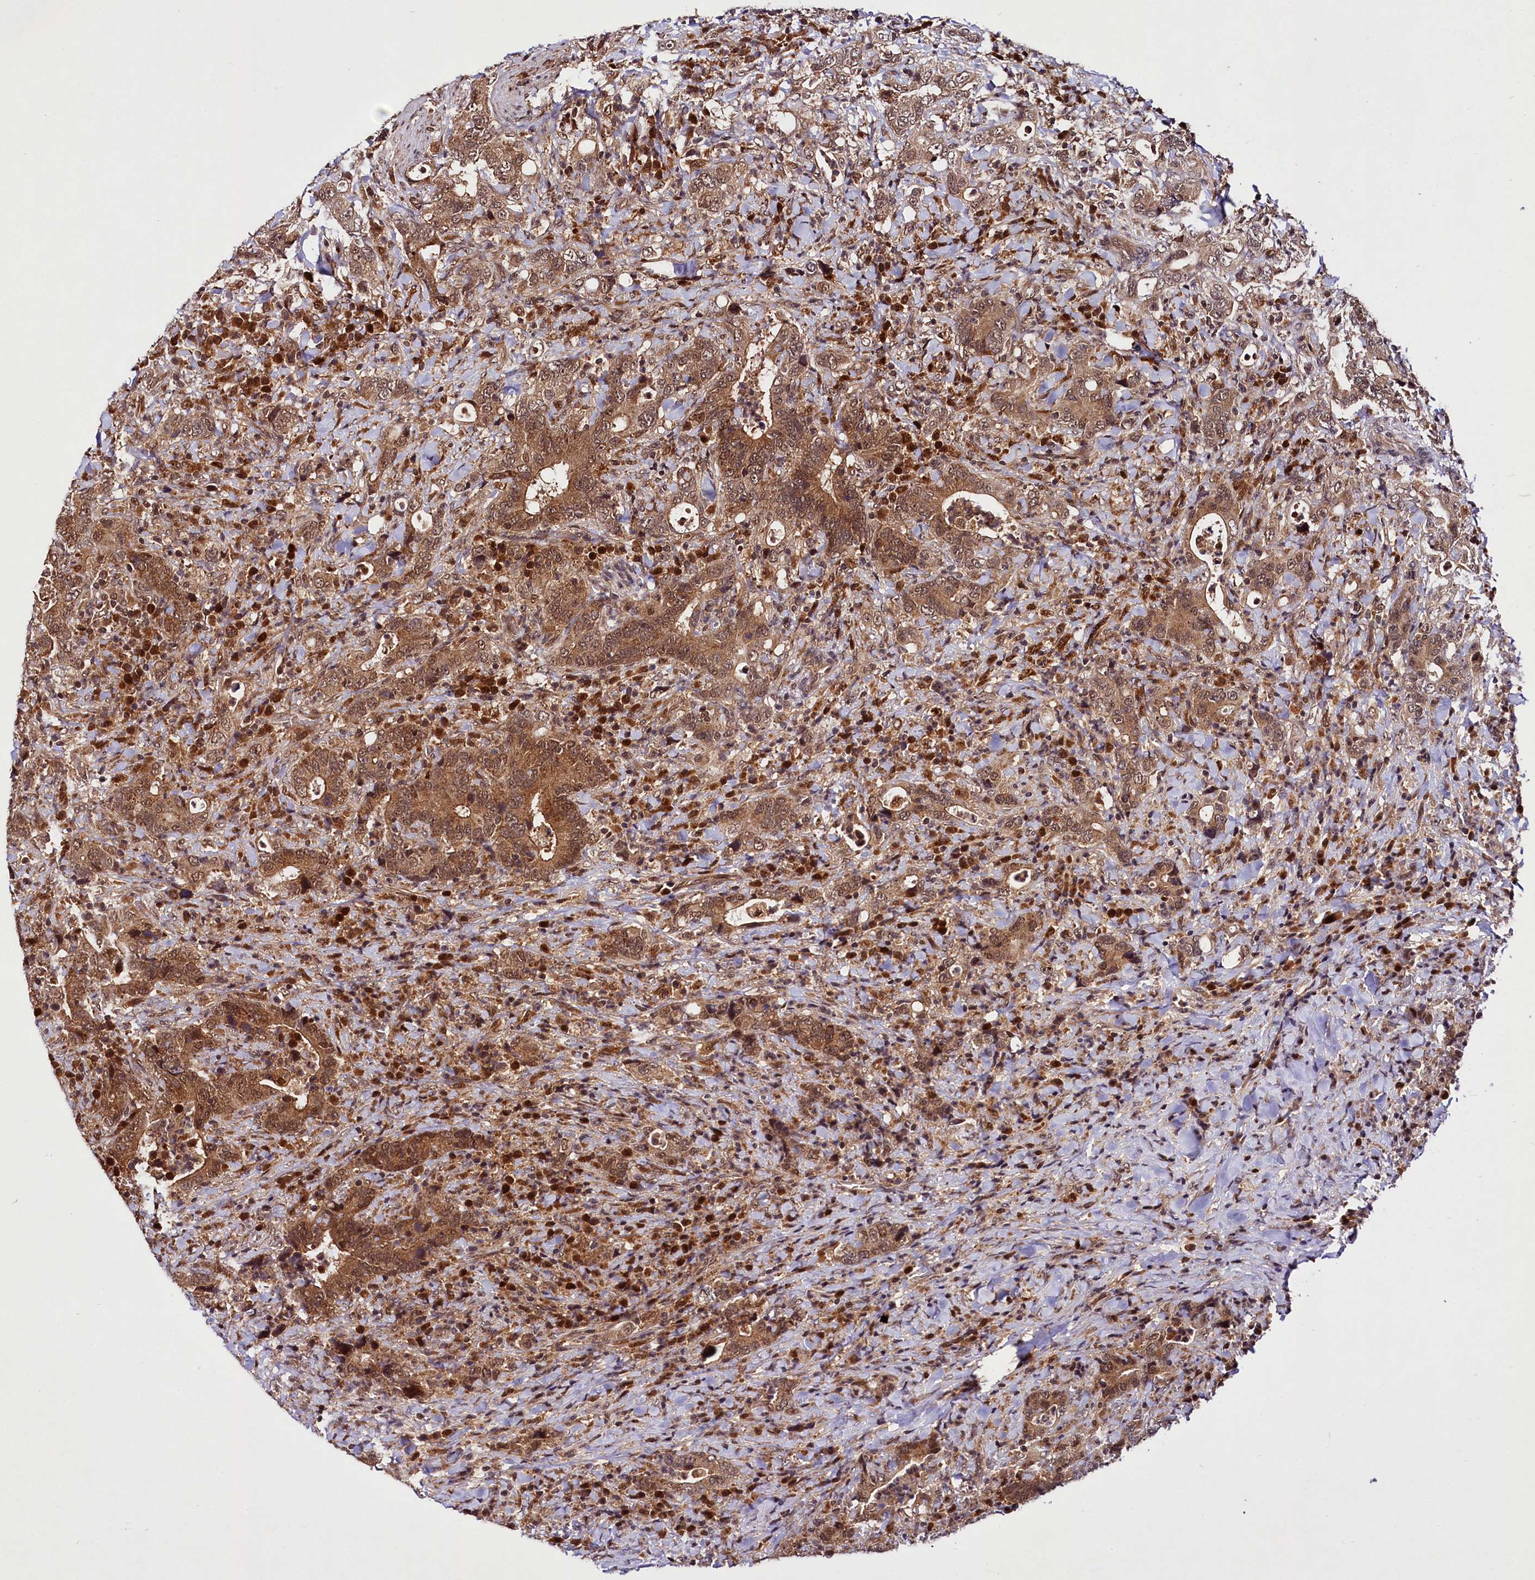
{"staining": {"intensity": "strong", "quantity": ">75%", "location": "cytoplasmic/membranous,nuclear"}, "tissue": "colorectal cancer", "cell_type": "Tumor cells", "image_type": "cancer", "snomed": [{"axis": "morphology", "description": "Adenocarcinoma, NOS"}, {"axis": "topography", "description": "Colon"}], "caption": "Colorectal adenocarcinoma was stained to show a protein in brown. There is high levels of strong cytoplasmic/membranous and nuclear staining in approximately >75% of tumor cells.", "gene": "UBE3A", "patient": {"sex": "female", "age": 75}}